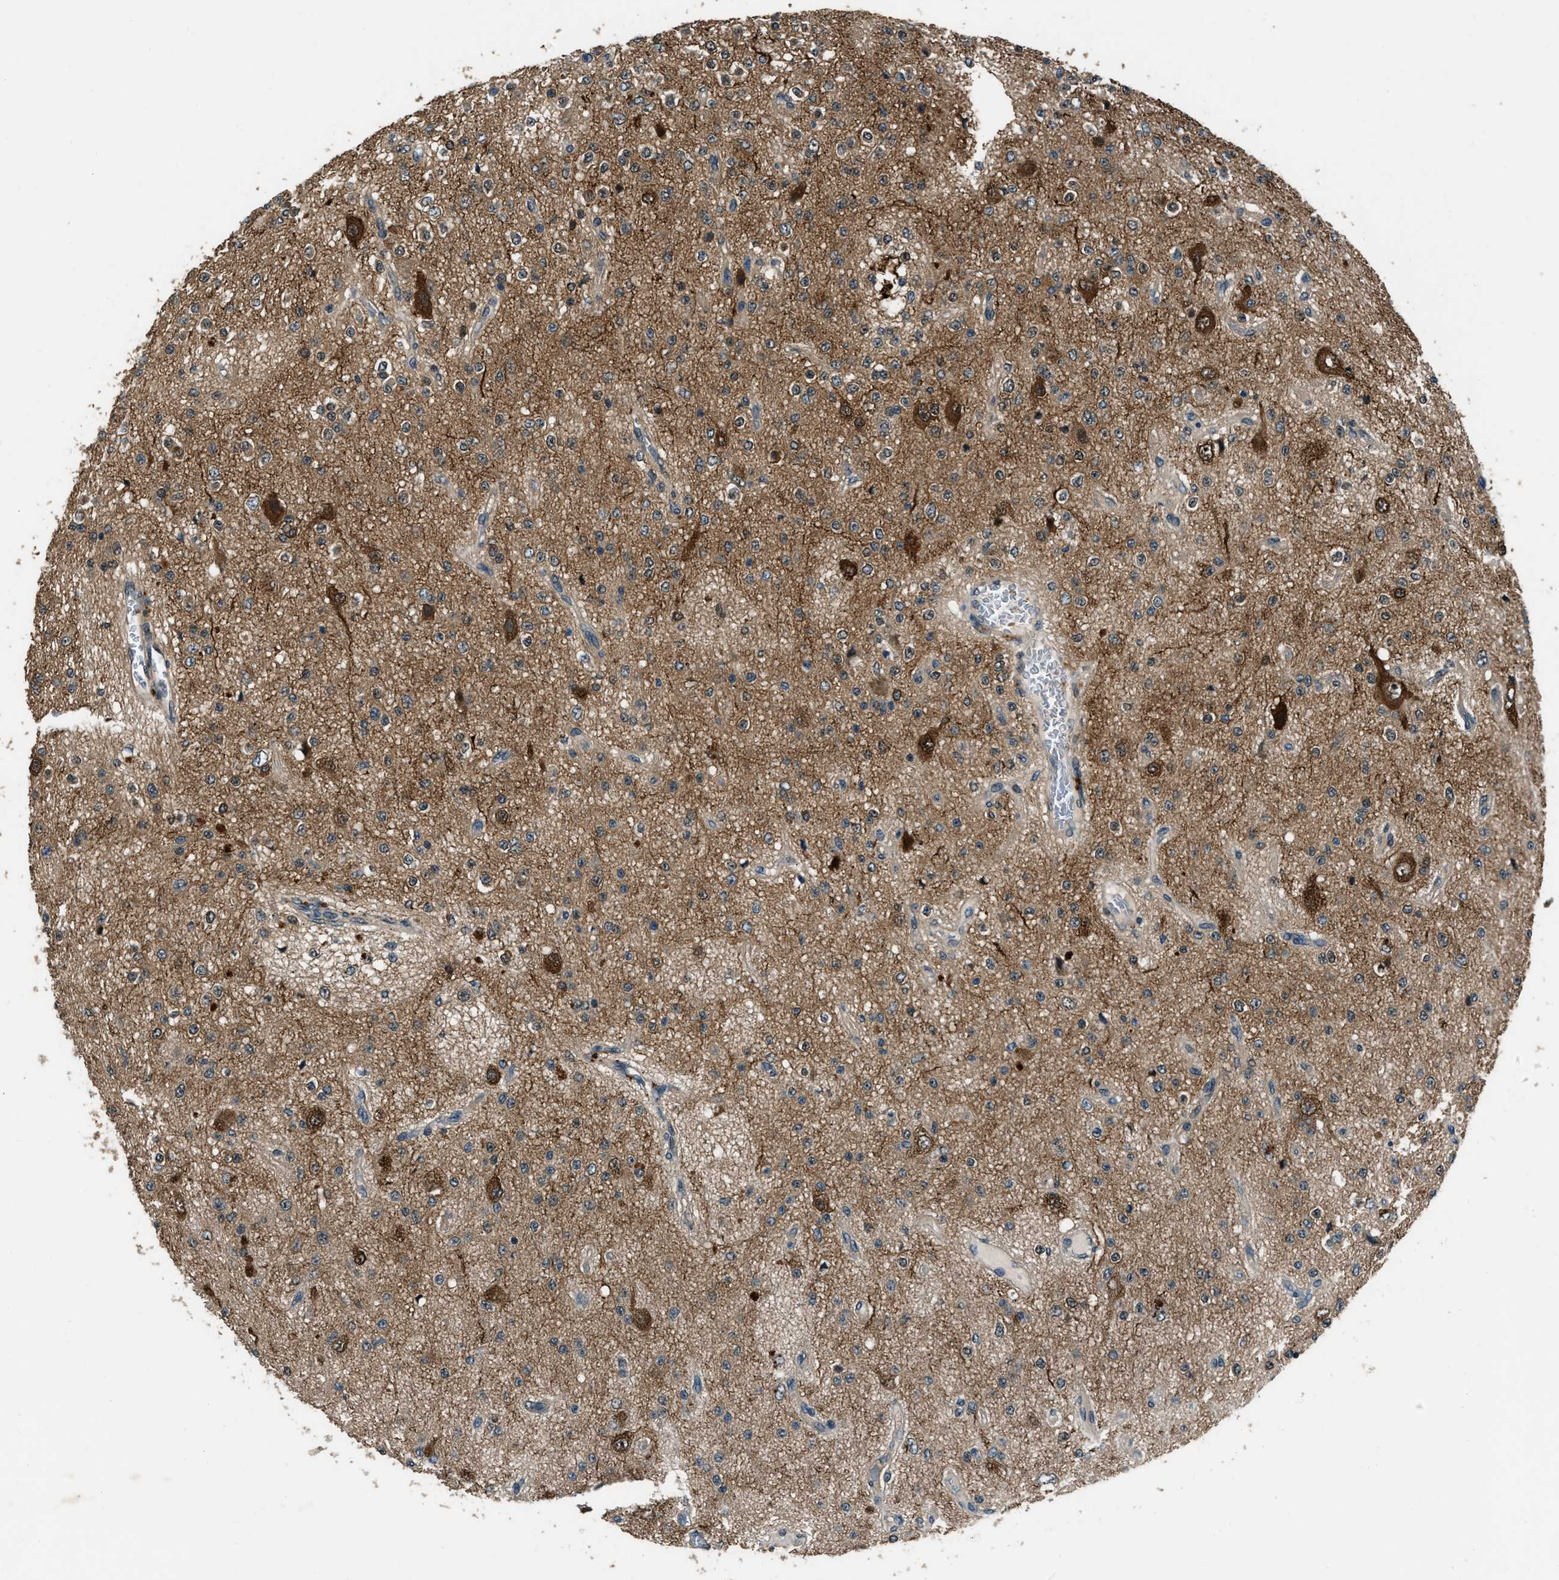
{"staining": {"intensity": "moderate", "quantity": "25%-75%", "location": "cytoplasmic/membranous"}, "tissue": "glioma", "cell_type": "Tumor cells", "image_type": "cancer", "snomed": [{"axis": "morphology", "description": "Glioma, malignant, Low grade"}, {"axis": "topography", "description": "Brain"}], "caption": "Immunohistochemical staining of malignant glioma (low-grade) exhibits medium levels of moderate cytoplasmic/membranous expression in approximately 25%-75% of tumor cells. The staining was performed using DAB, with brown indicating positive protein expression. Nuclei are stained blue with hematoxylin.", "gene": "NUDCD3", "patient": {"sex": "male", "age": 38}}